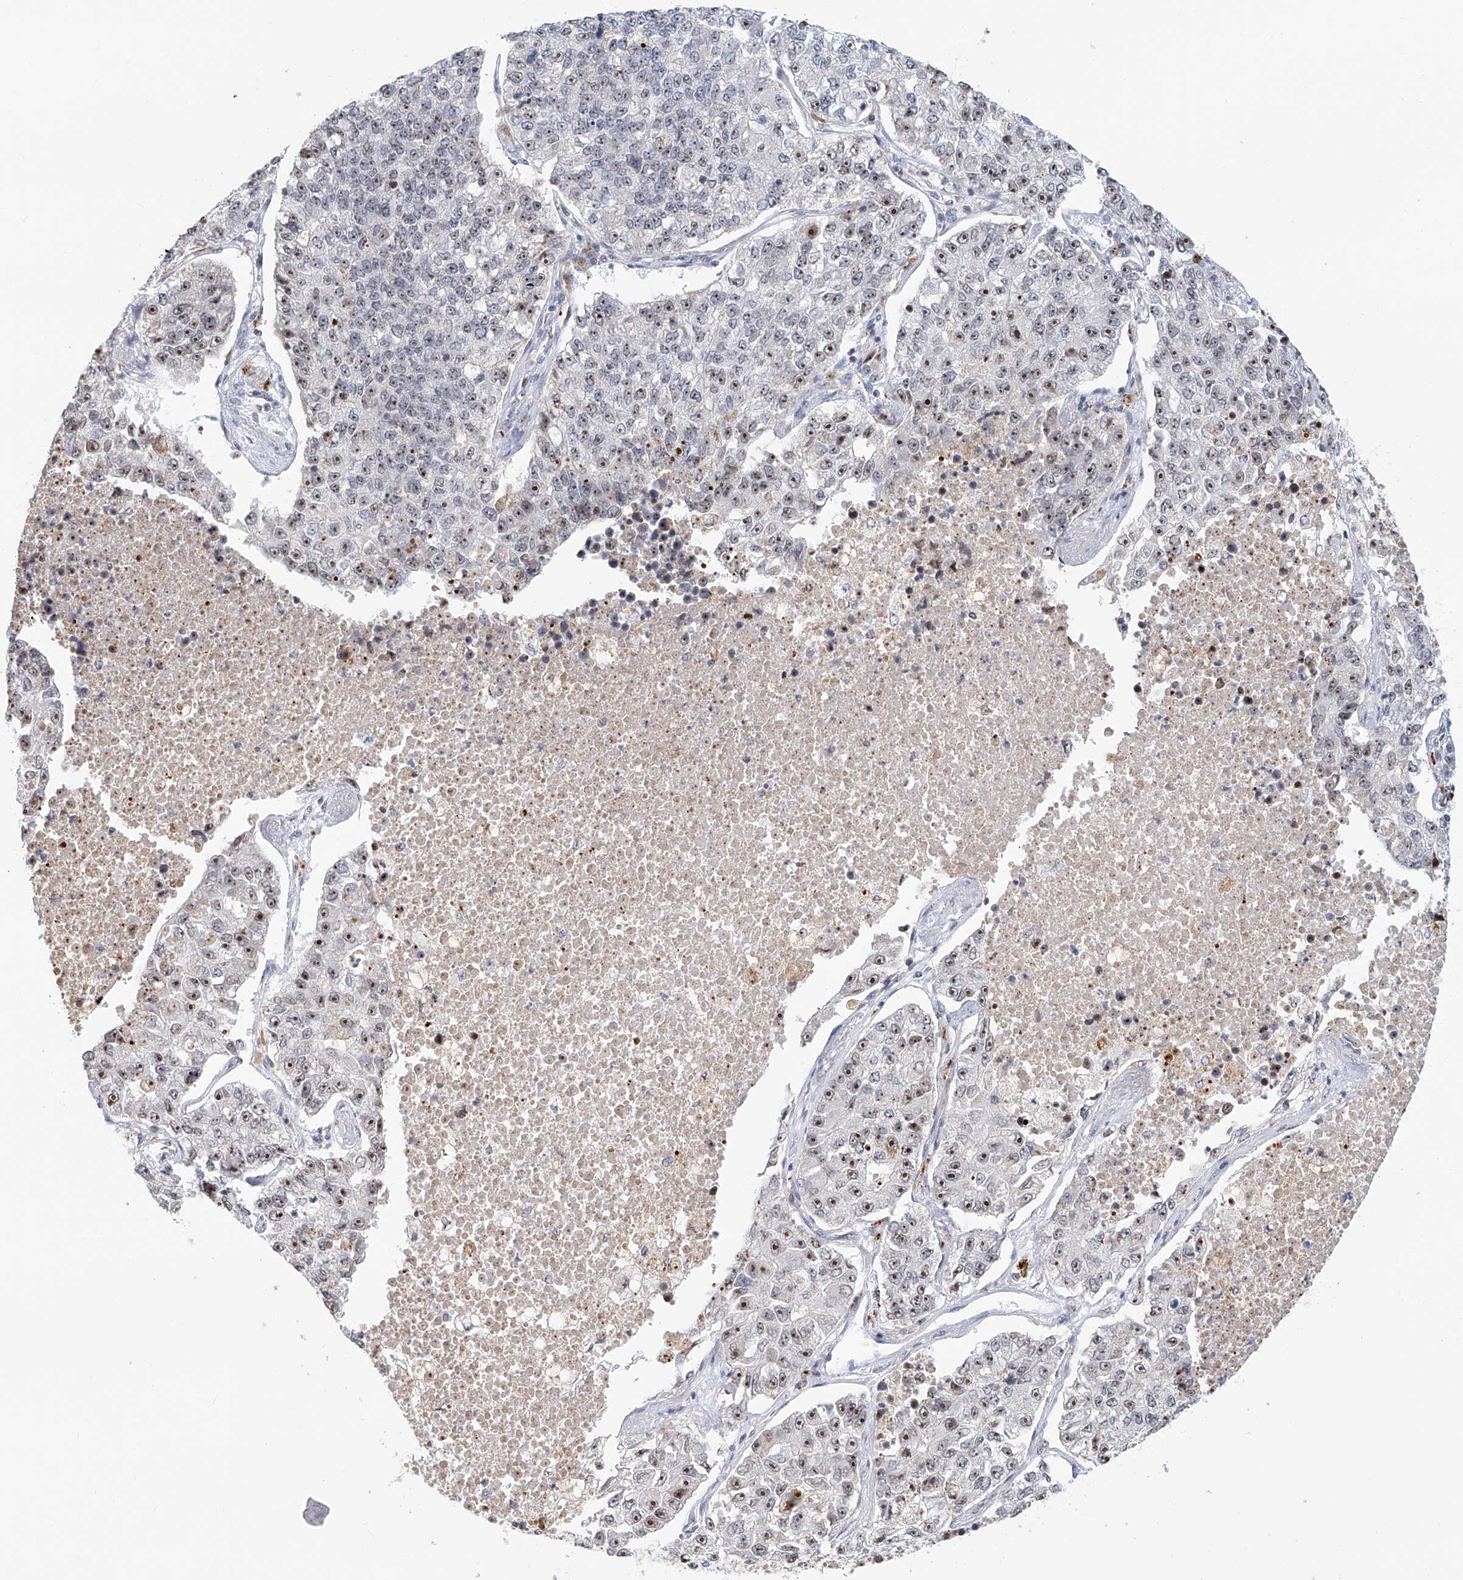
{"staining": {"intensity": "moderate", "quantity": "25%-75%", "location": "nuclear"}, "tissue": "lung cancer", "cell_type": "Tumor cells", "image_type": "cancer", "snomed": [{"axis": "morphology", "description": "Adenocarcinoma, NOS"}, {"axis": "topography", "description": "Lung"}], "caption": "Lung cancer stained with a brown dye shows moderate nuclear positive expression in approximately 25%-75% of tumor cells.", "gene": "PRUNE2", "patient": {"sex": "male", "age": 49}}